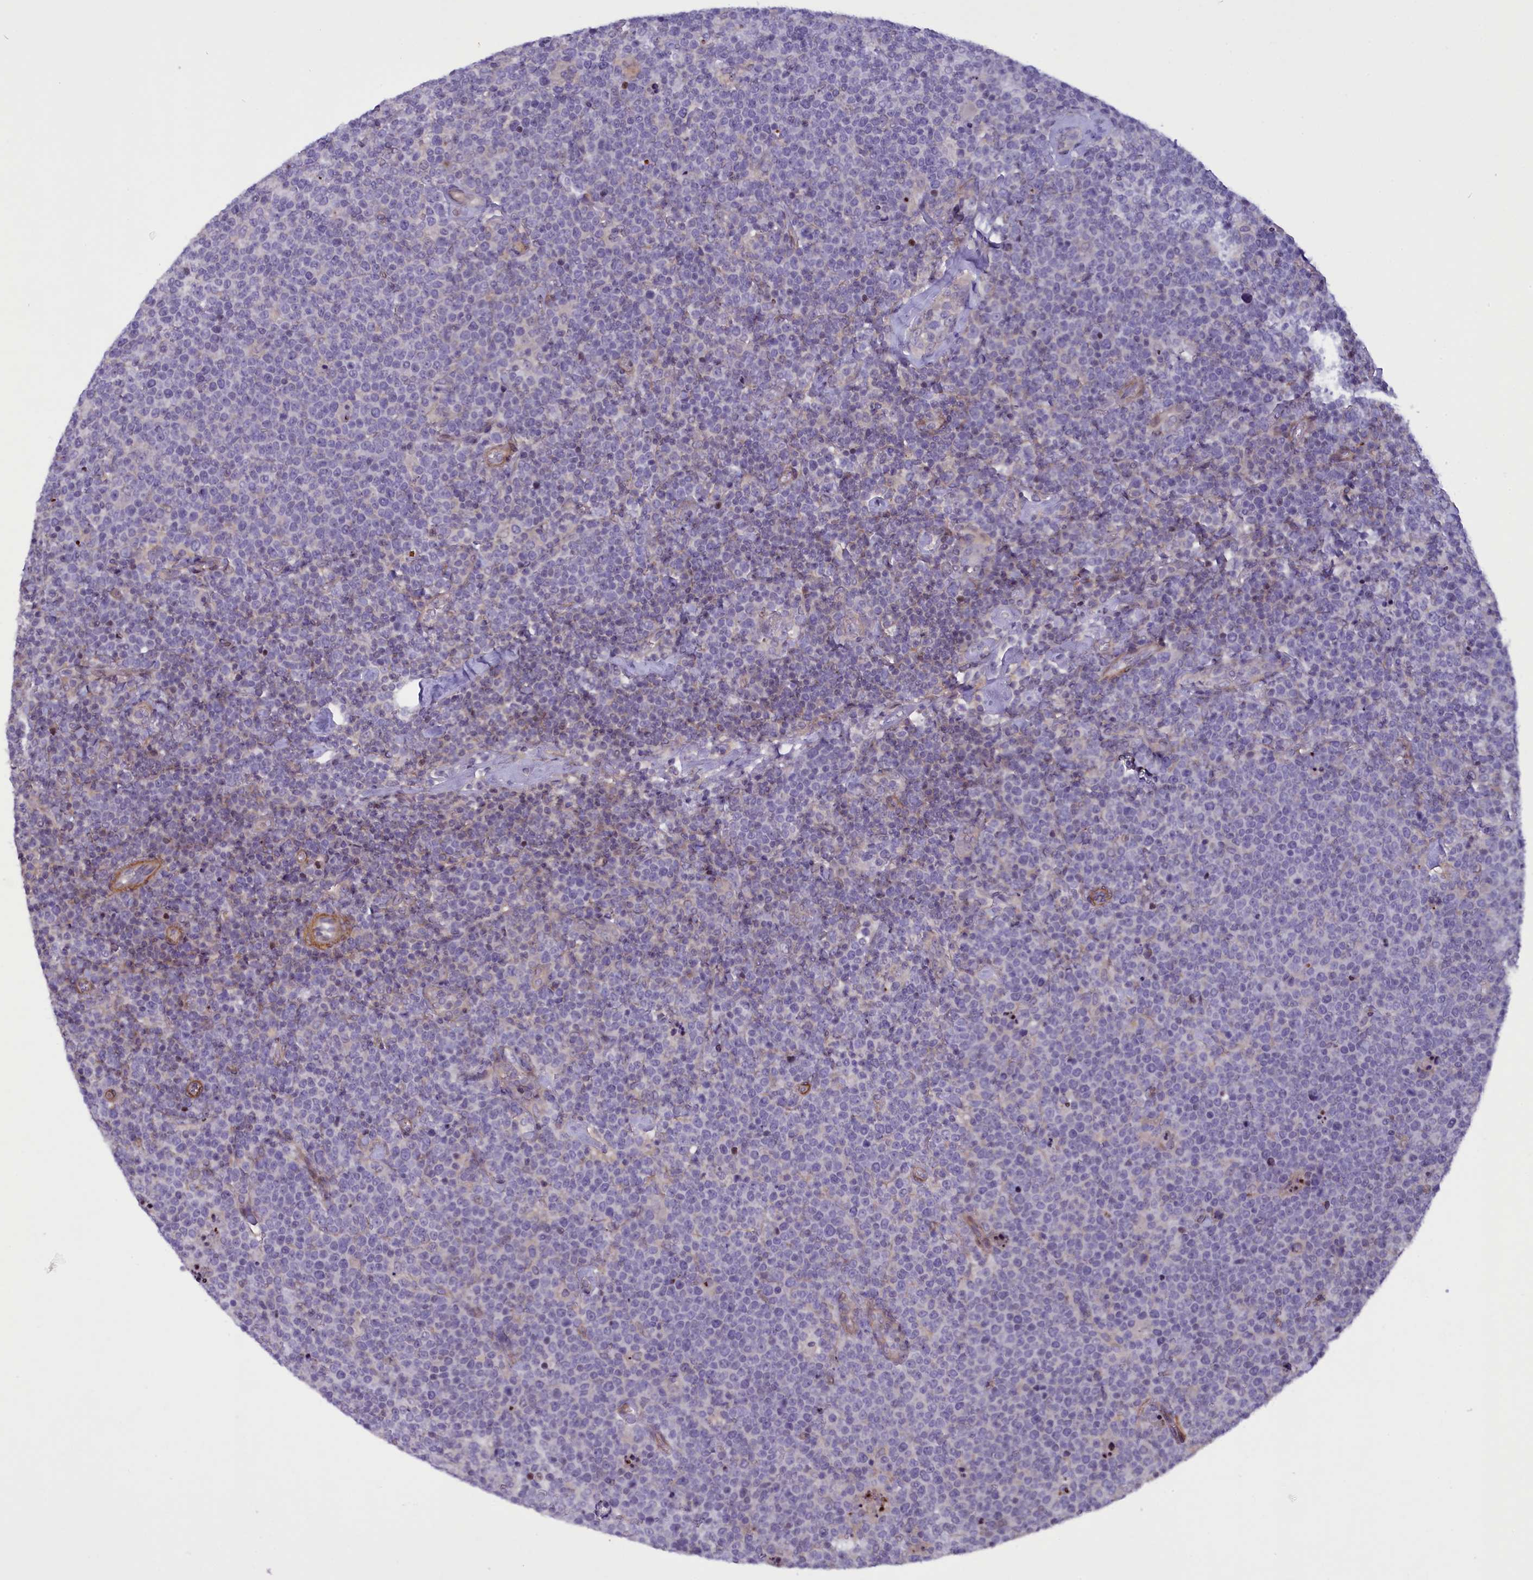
{"staining": {"intensity": "negative", "quantity": "none", "location": "none"}, "tissue": "lymphoma", "cell_type": "Tumor cells", "image_type": "cancer", "snomed": [{"axis": "morphology", "description": "Malignant lymphoma, non-Hodgkin's type, High grade"}, {"axis": "topography", "description": "Lymph node"}], "caption": "Lymphoma was stained to show a protein in brown. There is no significant staining in tumor cells. (DAB immunohistochemistry, high magnification).", "gene": "MAN2C1", "patient": {"sex": "male", "age": 61}}